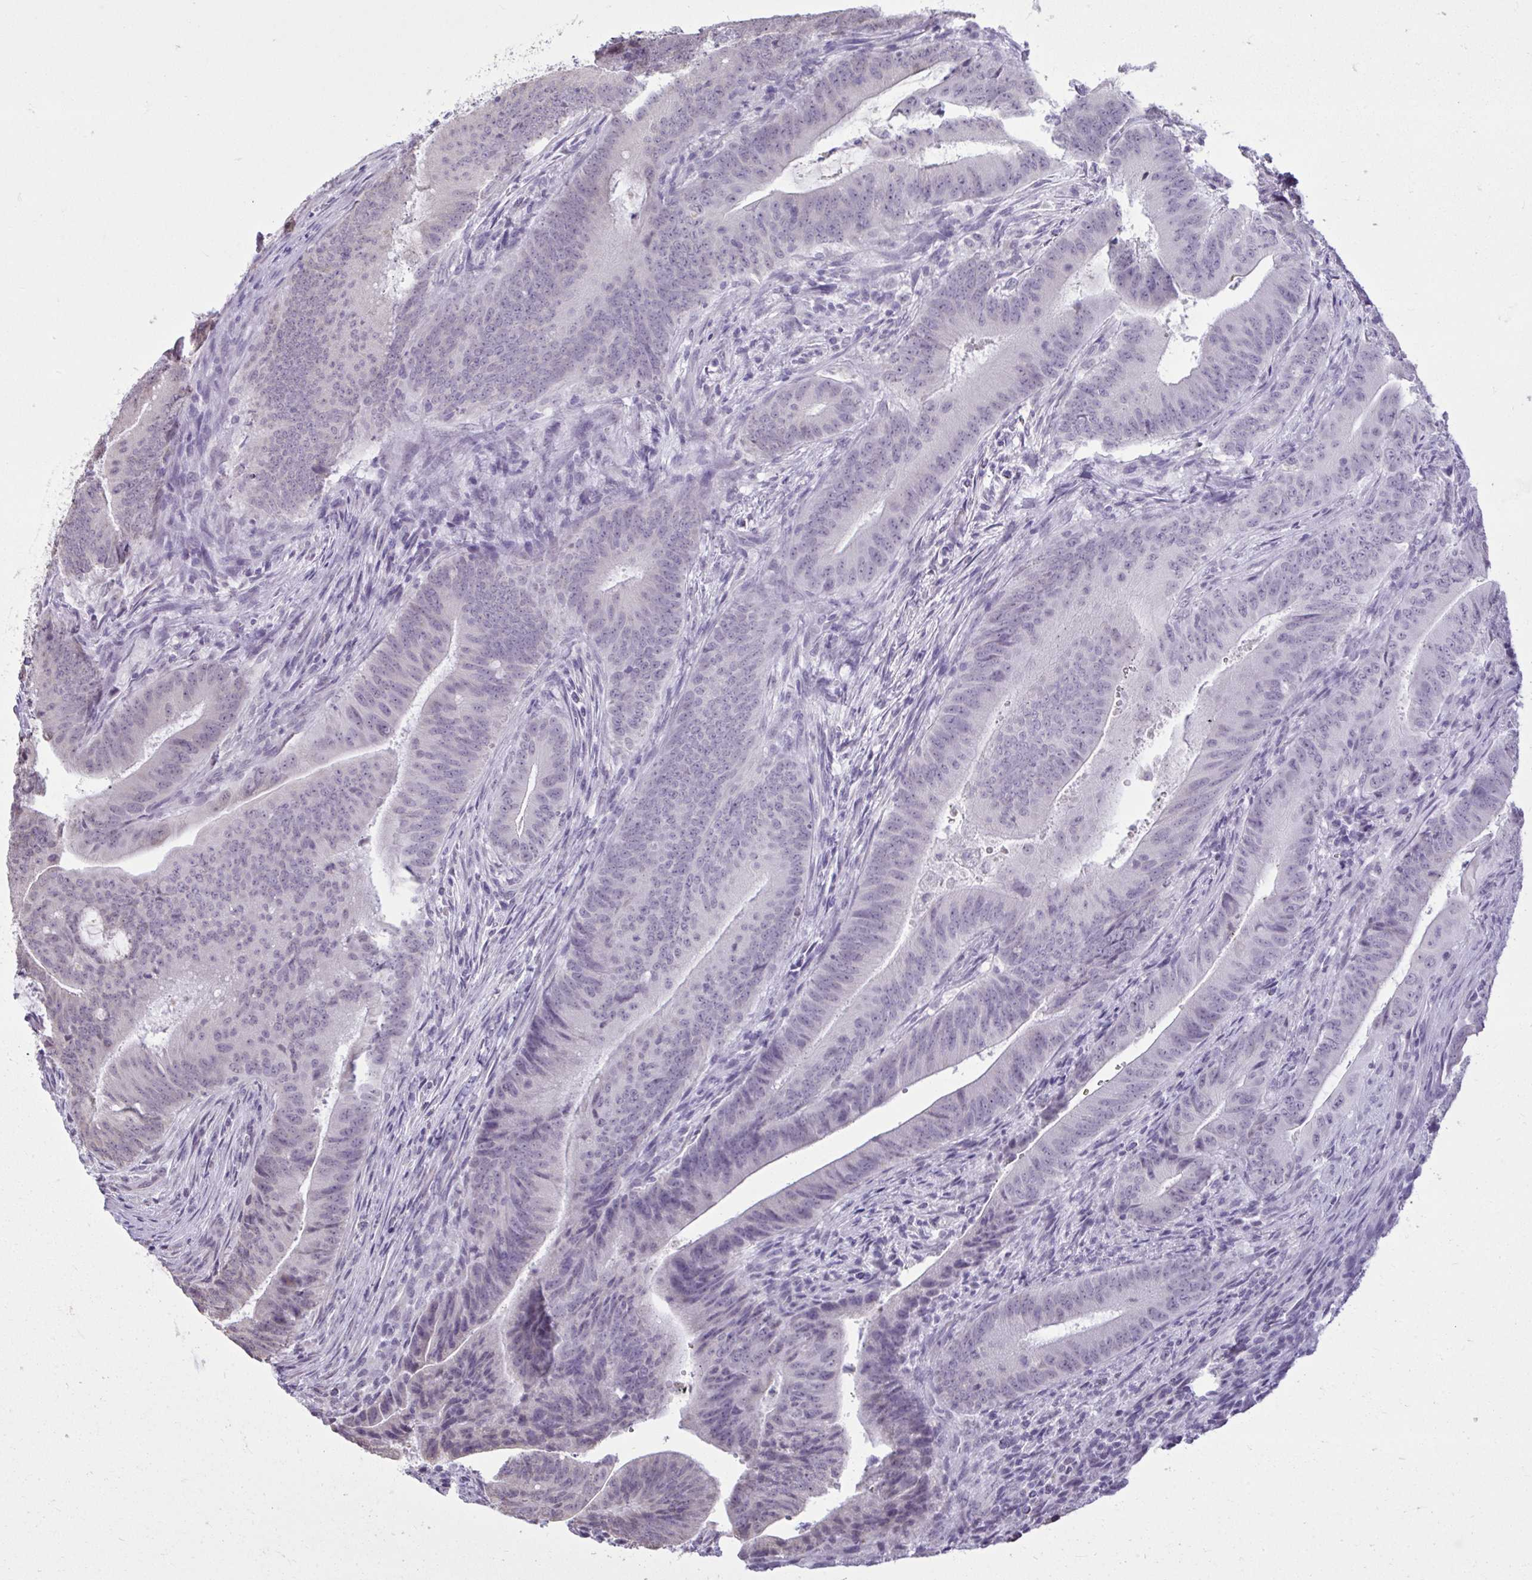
{"staining": {"intensity": "negative", "quantity": "none", "location": "none"}, "tissue": "colorectal cancer", "cell_type": "Tumor cells", "image_type": "cancer", "snomed": [{"axis": "morphology", "description": "Adenocarcinoma, NOS"}, {"axis": "topography", "description": "Colon"}], "caption": "Protein analysis of colorectal adenocarcinoma reveals no significant positivity in tumor cells.", "gene": "NPPA", "patient": {"sex": "female", "age": 43}}